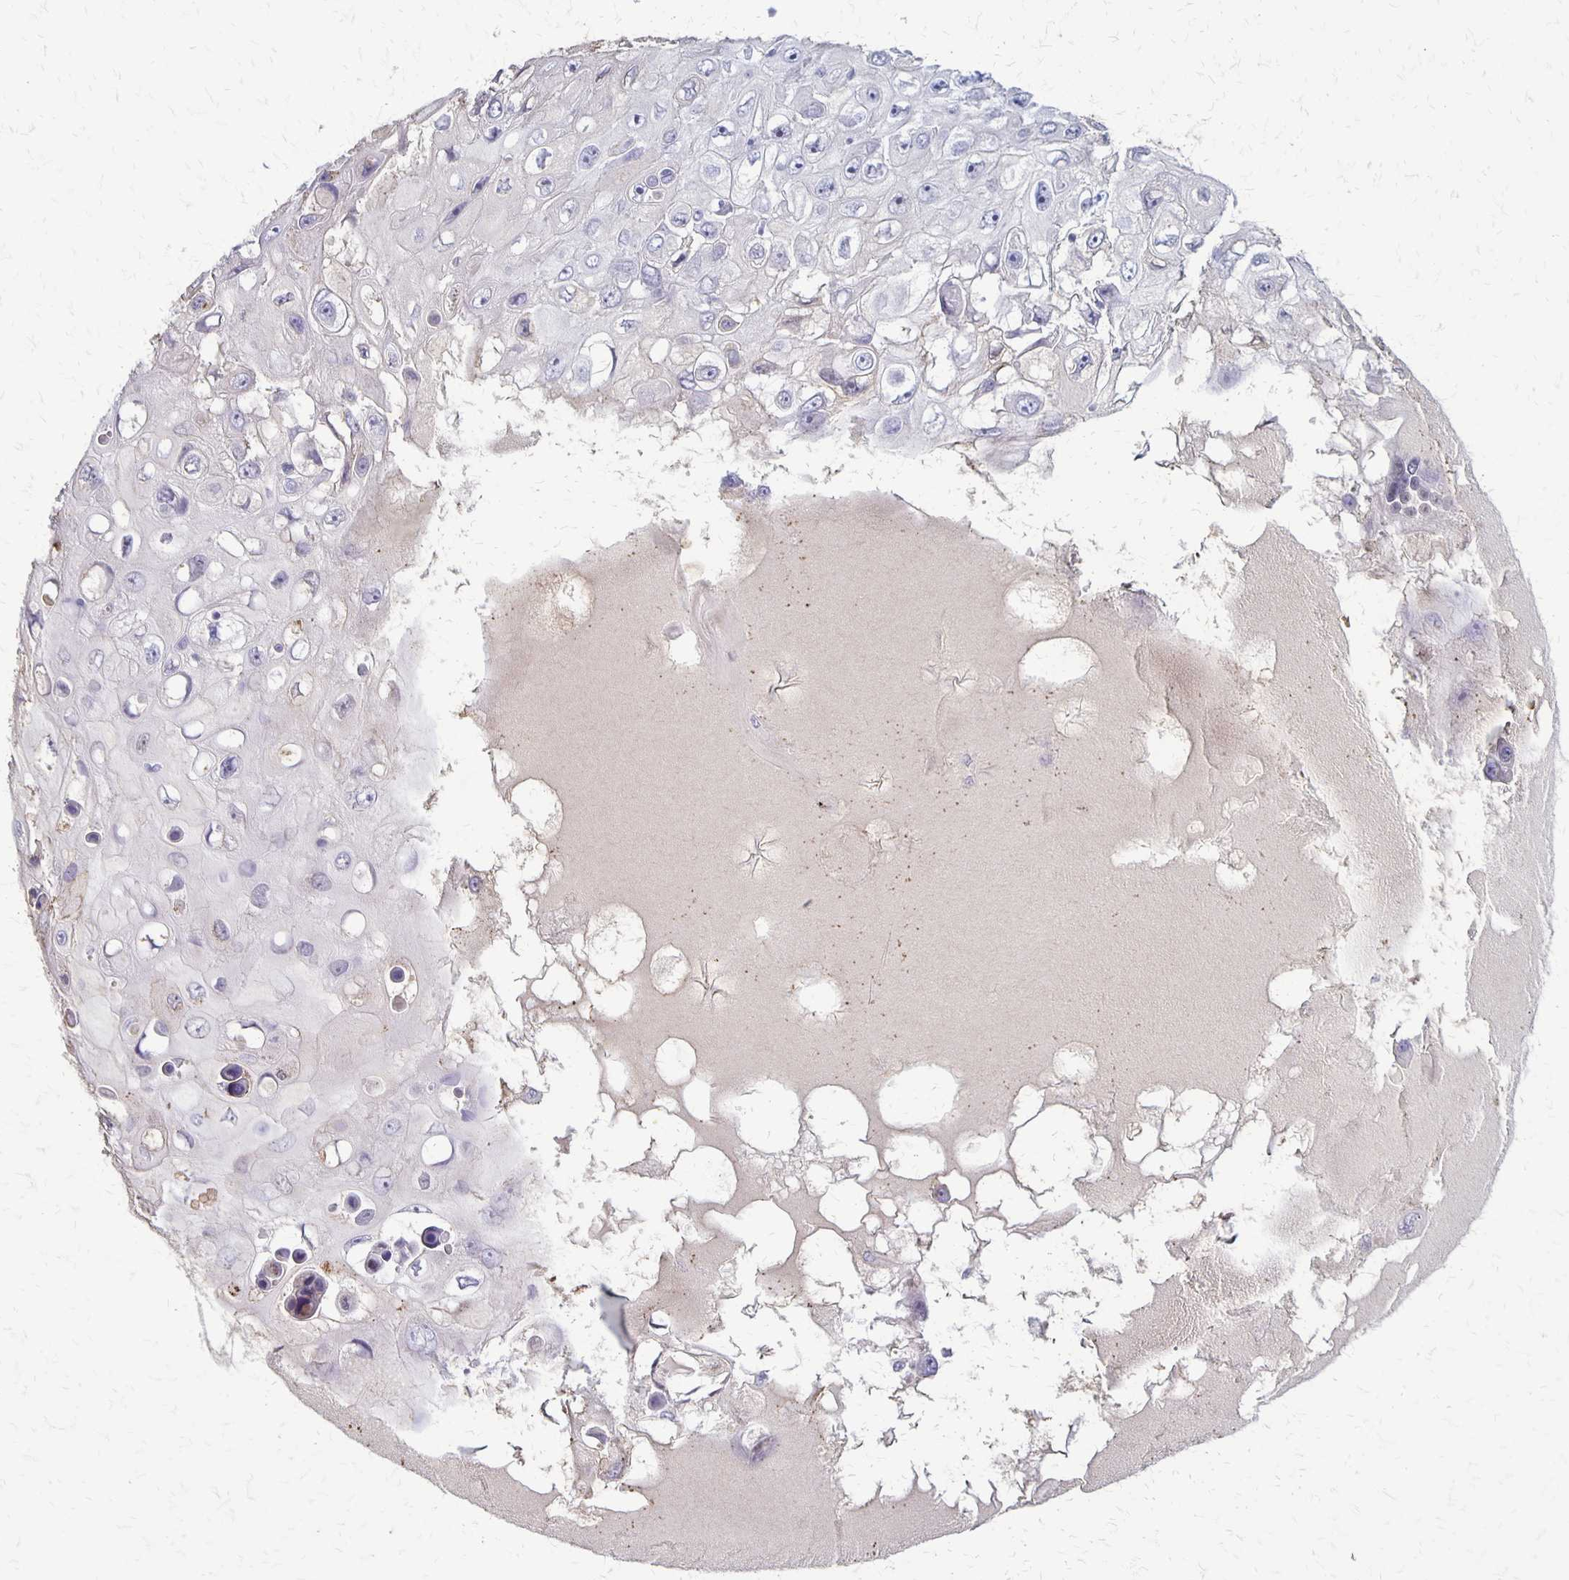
{"staining": {"intensity": "negative", "quantity": "none", "location": "none"}, "tissue": "skin cancer", "cell_type": "Tumor cells", "image_type": "cancer", "snomed": [{"axis": "morphology", "description": "Squamous cell carcinoma, NOS"}, {"axis": "topography", "description": "Skin"}], "caption": "A high-resolution photomicrograph shows immunohistochemistry (IHC) staining of skin cancer (squamous cell carcinoma), which exhibits no significant staining in tumor cells.", "gene": "SEPTIN5", "patient": {"sex": "male", "age": 82}}